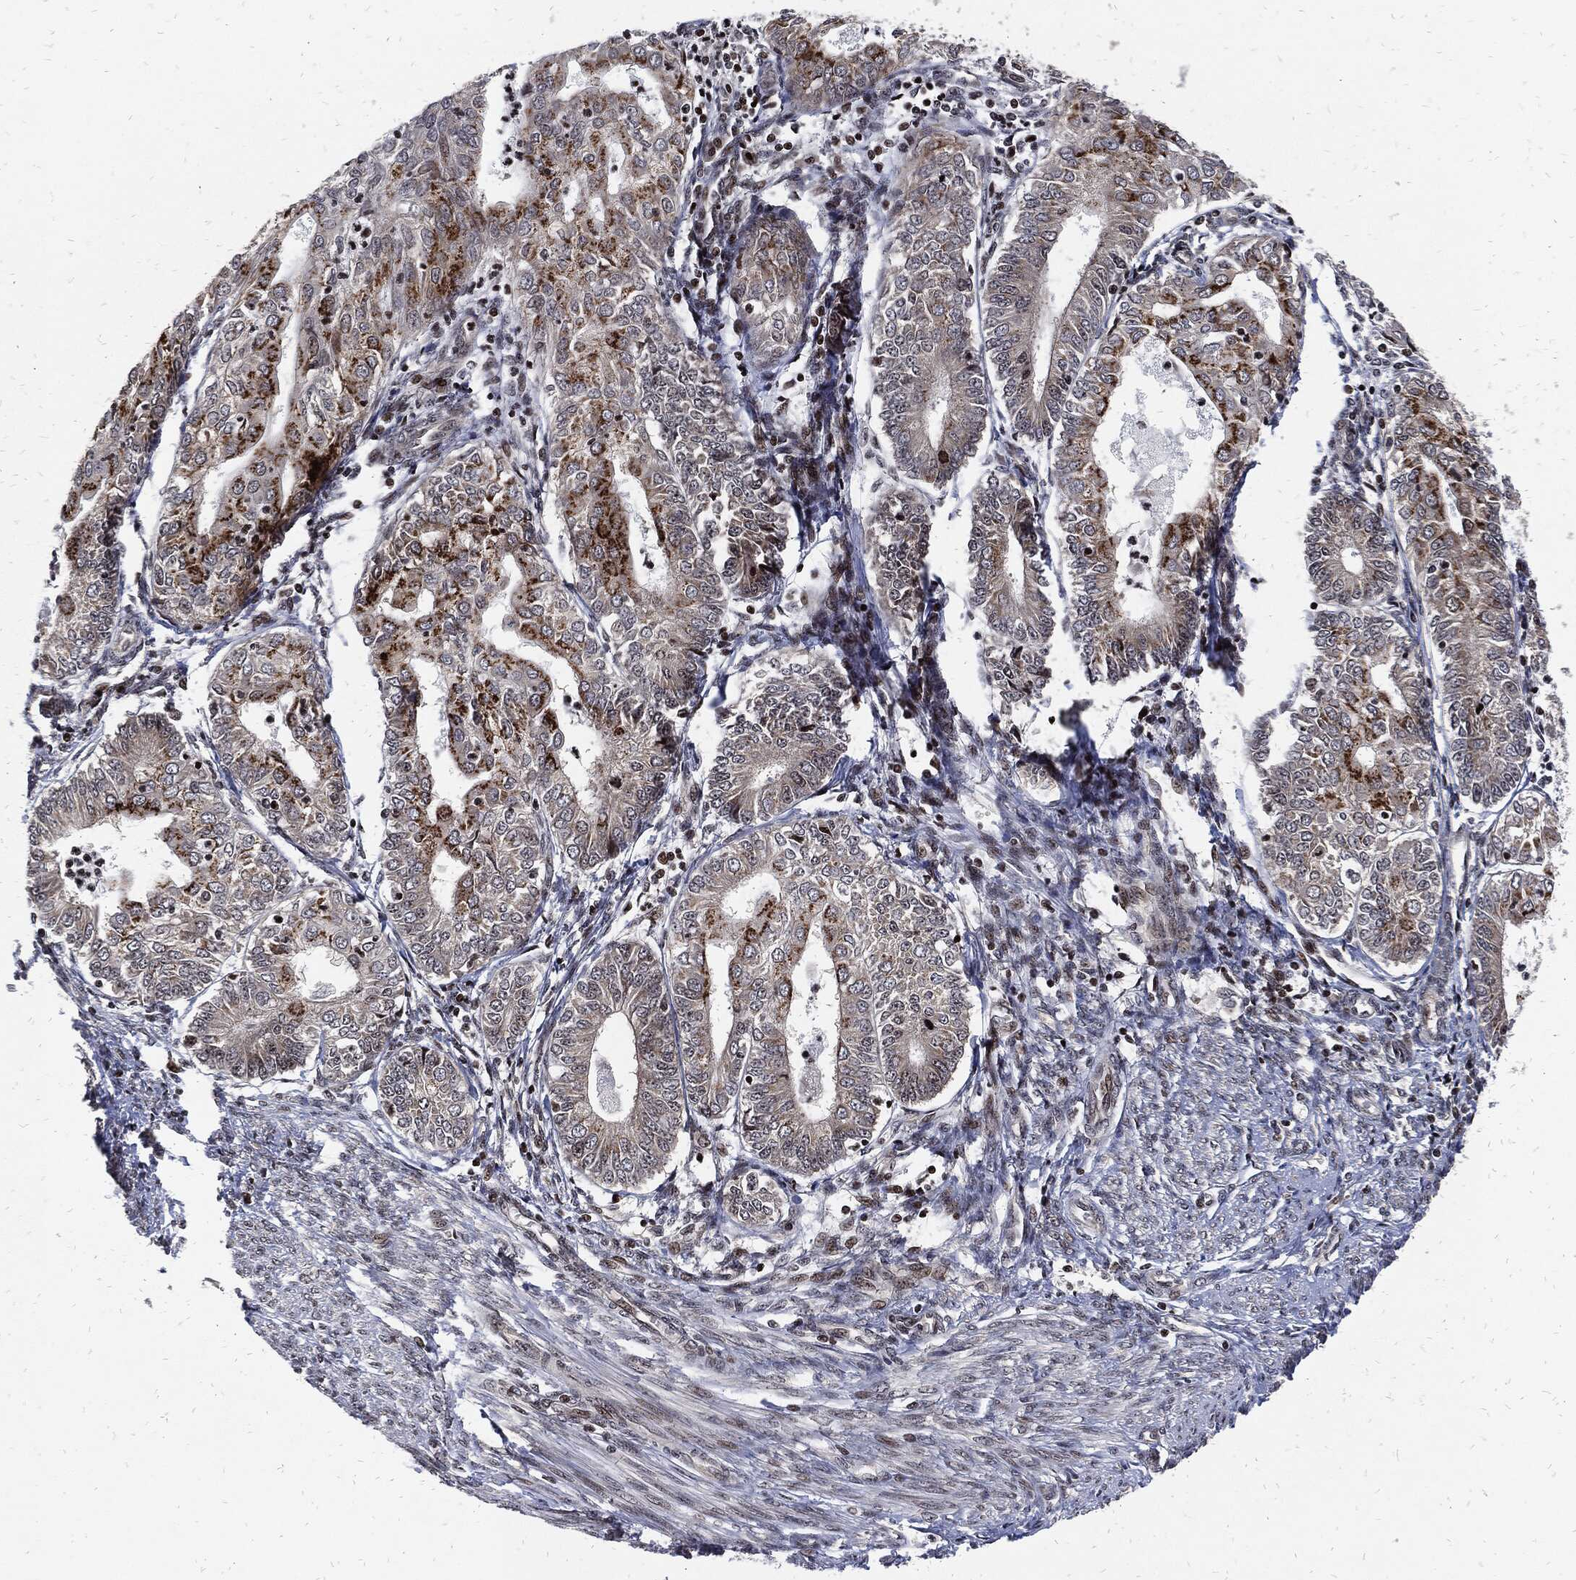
{"staining": {"intensity": "strong", "quantity": "25%-75%", "location": "cytoplasmic/membranous"}, "tissue": "endometrial cancer", "cell_type": "Tumor cells", "image_type": "cancer", "snomed": [{"axis": "morphology", "description": "Adenocarcinoma, NOS"}, {"axis": "topography", "description": "Endometrium"}], "caption": "DAB (3,3'-diaminobenzidine) immunohistochemical staining of endometrial cancer exhibits strong cytoplasmic/membranous protein staining in approximately 25%-75% of tumor cells. (DAB (3,3'-diaminobenzidine) = brown stain, brightfield microscopy at high magnification).", "gene": "ZNF775", "patient": {"sex": "female", "age": 68}}